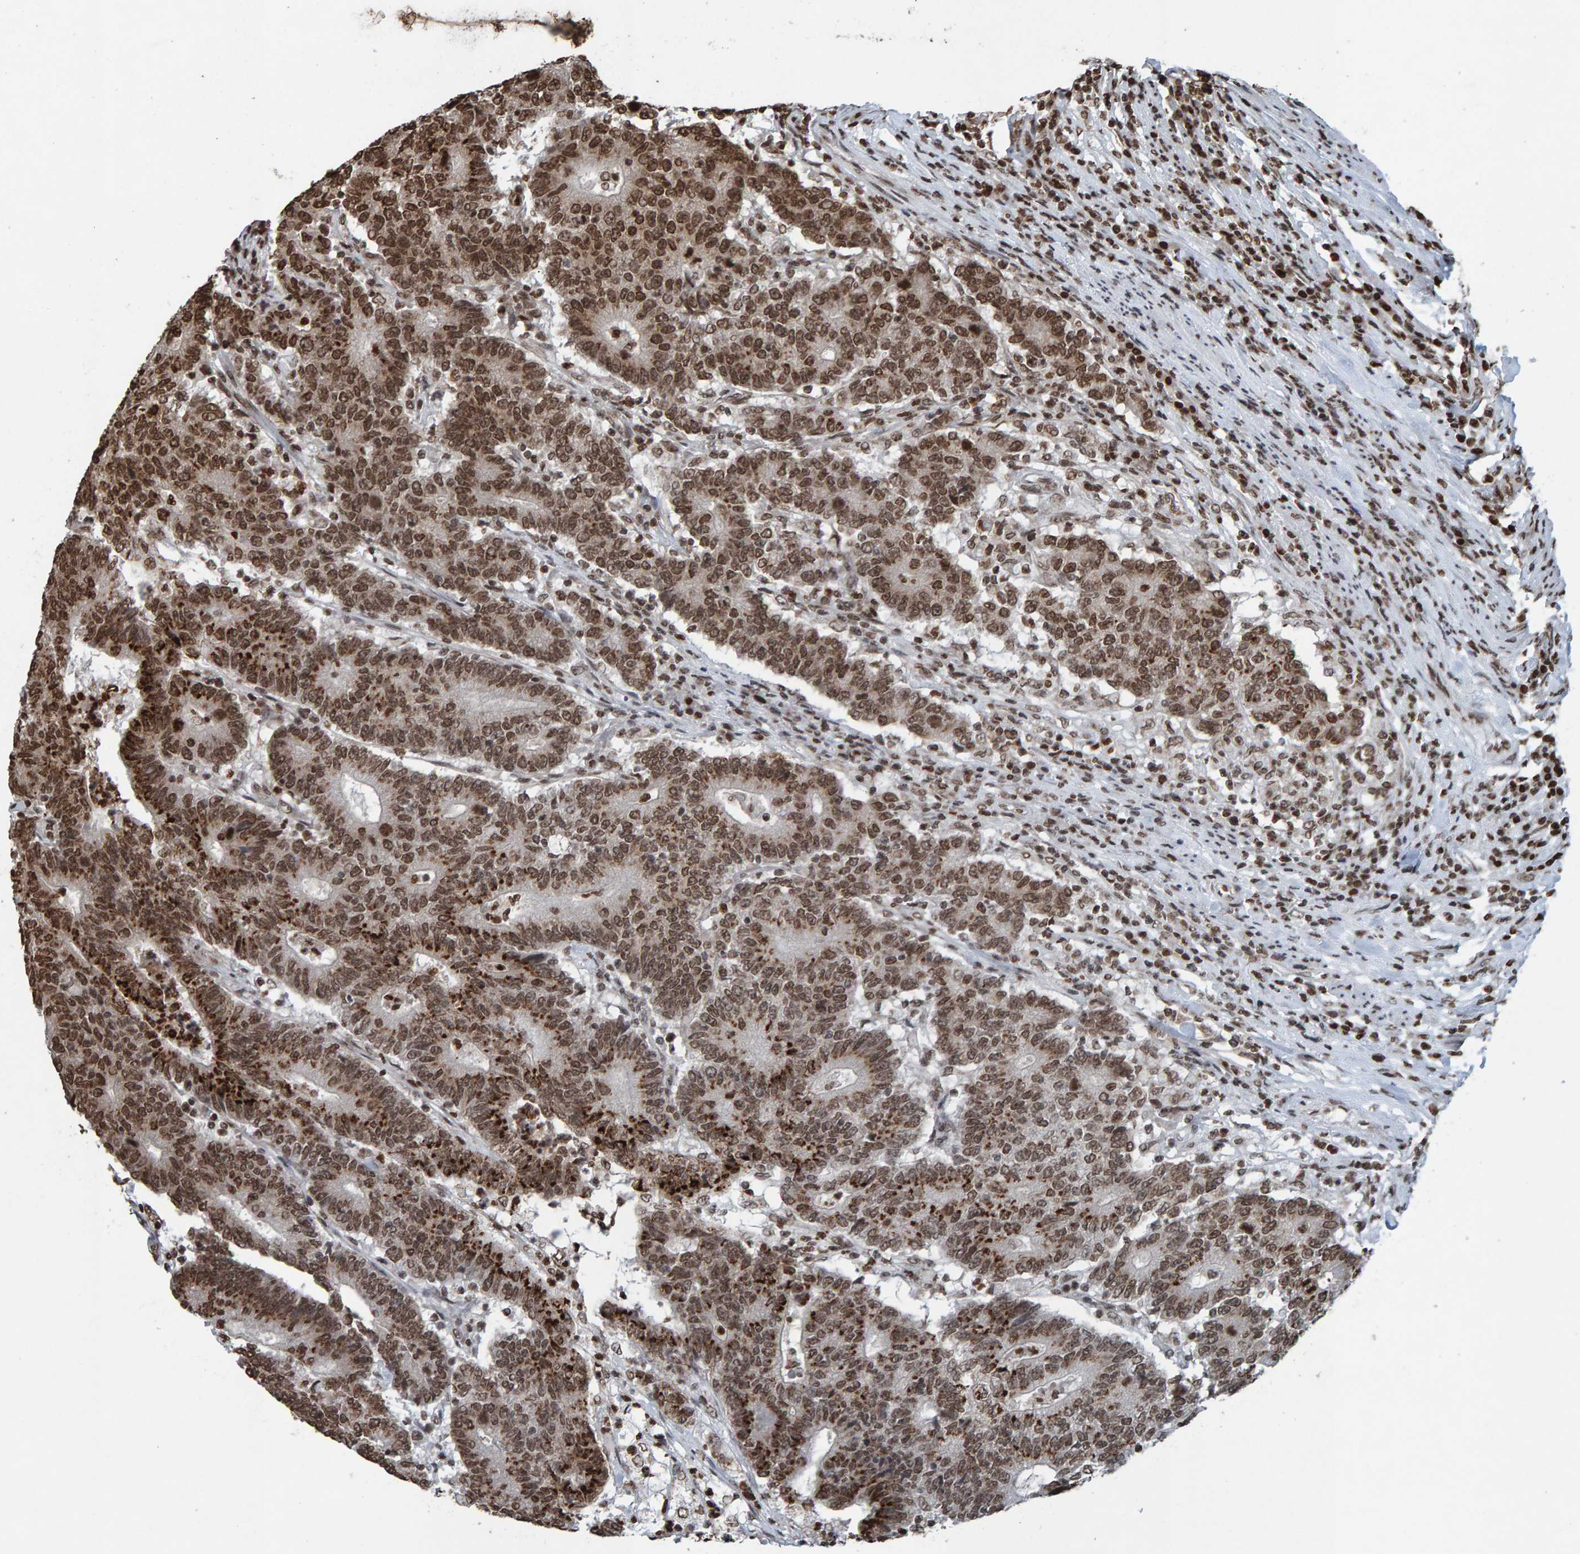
{"staining": {"intensity": "strong", "quantity": ">75%", "location": "cytoplasmic/membranous,nuclear"}, "tissue": "colorectal cancer", "cell_type": "Tumor cells", "image_type": "cancer", "snomed": [{"axis": "morphology", "description": "Normal tissue, NOS"}, {"axis": "morphology", "description": "Adenocarcinoma, NOS"}, {"axis": "topography", "description": "Colon"}], "caption": "This is an image of immunohistochemistry (IHC) staining of adenocarcinoma (colorectal), which shows strong staining in the cytoplasmic/membranous and nuclear of tumor cells.", "gene": "H2AZ1", "patient": {"sex": "female", "age": 75}}